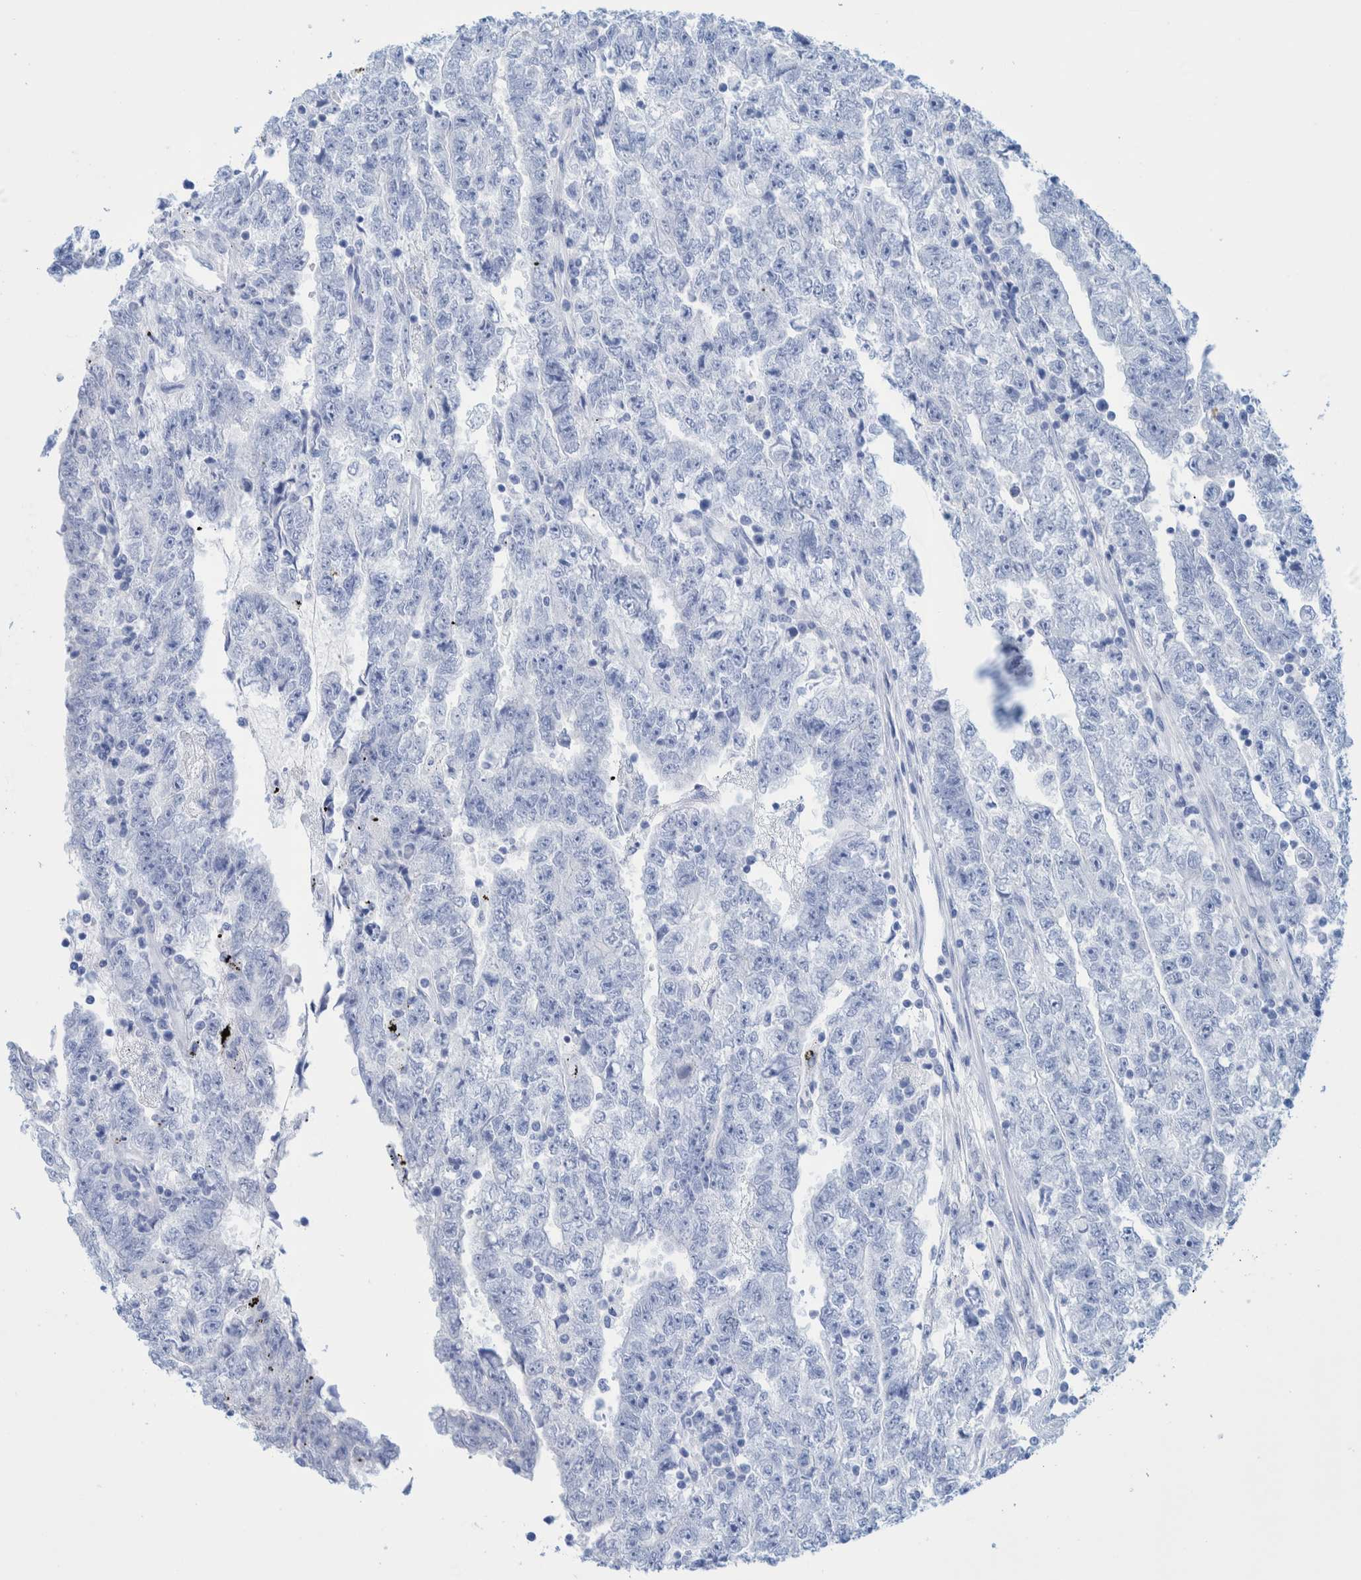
{"staining": {"intensity": "negative", "quantity": "none", "location": "none"}, "tissue": "testis cancer", "cell_type": "Tumor cells", "image_type": "cancer", "snomed": [{"axis": "morphology", "description": "Carcinoma, Embryonal, NOS"}, {"axis": "topography", "description": "Testis"}], "caption": "High magnification brightfield microscopy of testis cancer stained with DAB (brown) and counterstained with hematoxylin (blue): tumor cells show no significant expression.", "gene": "PERP", "patient": {"sex": "male", "age": 25}}